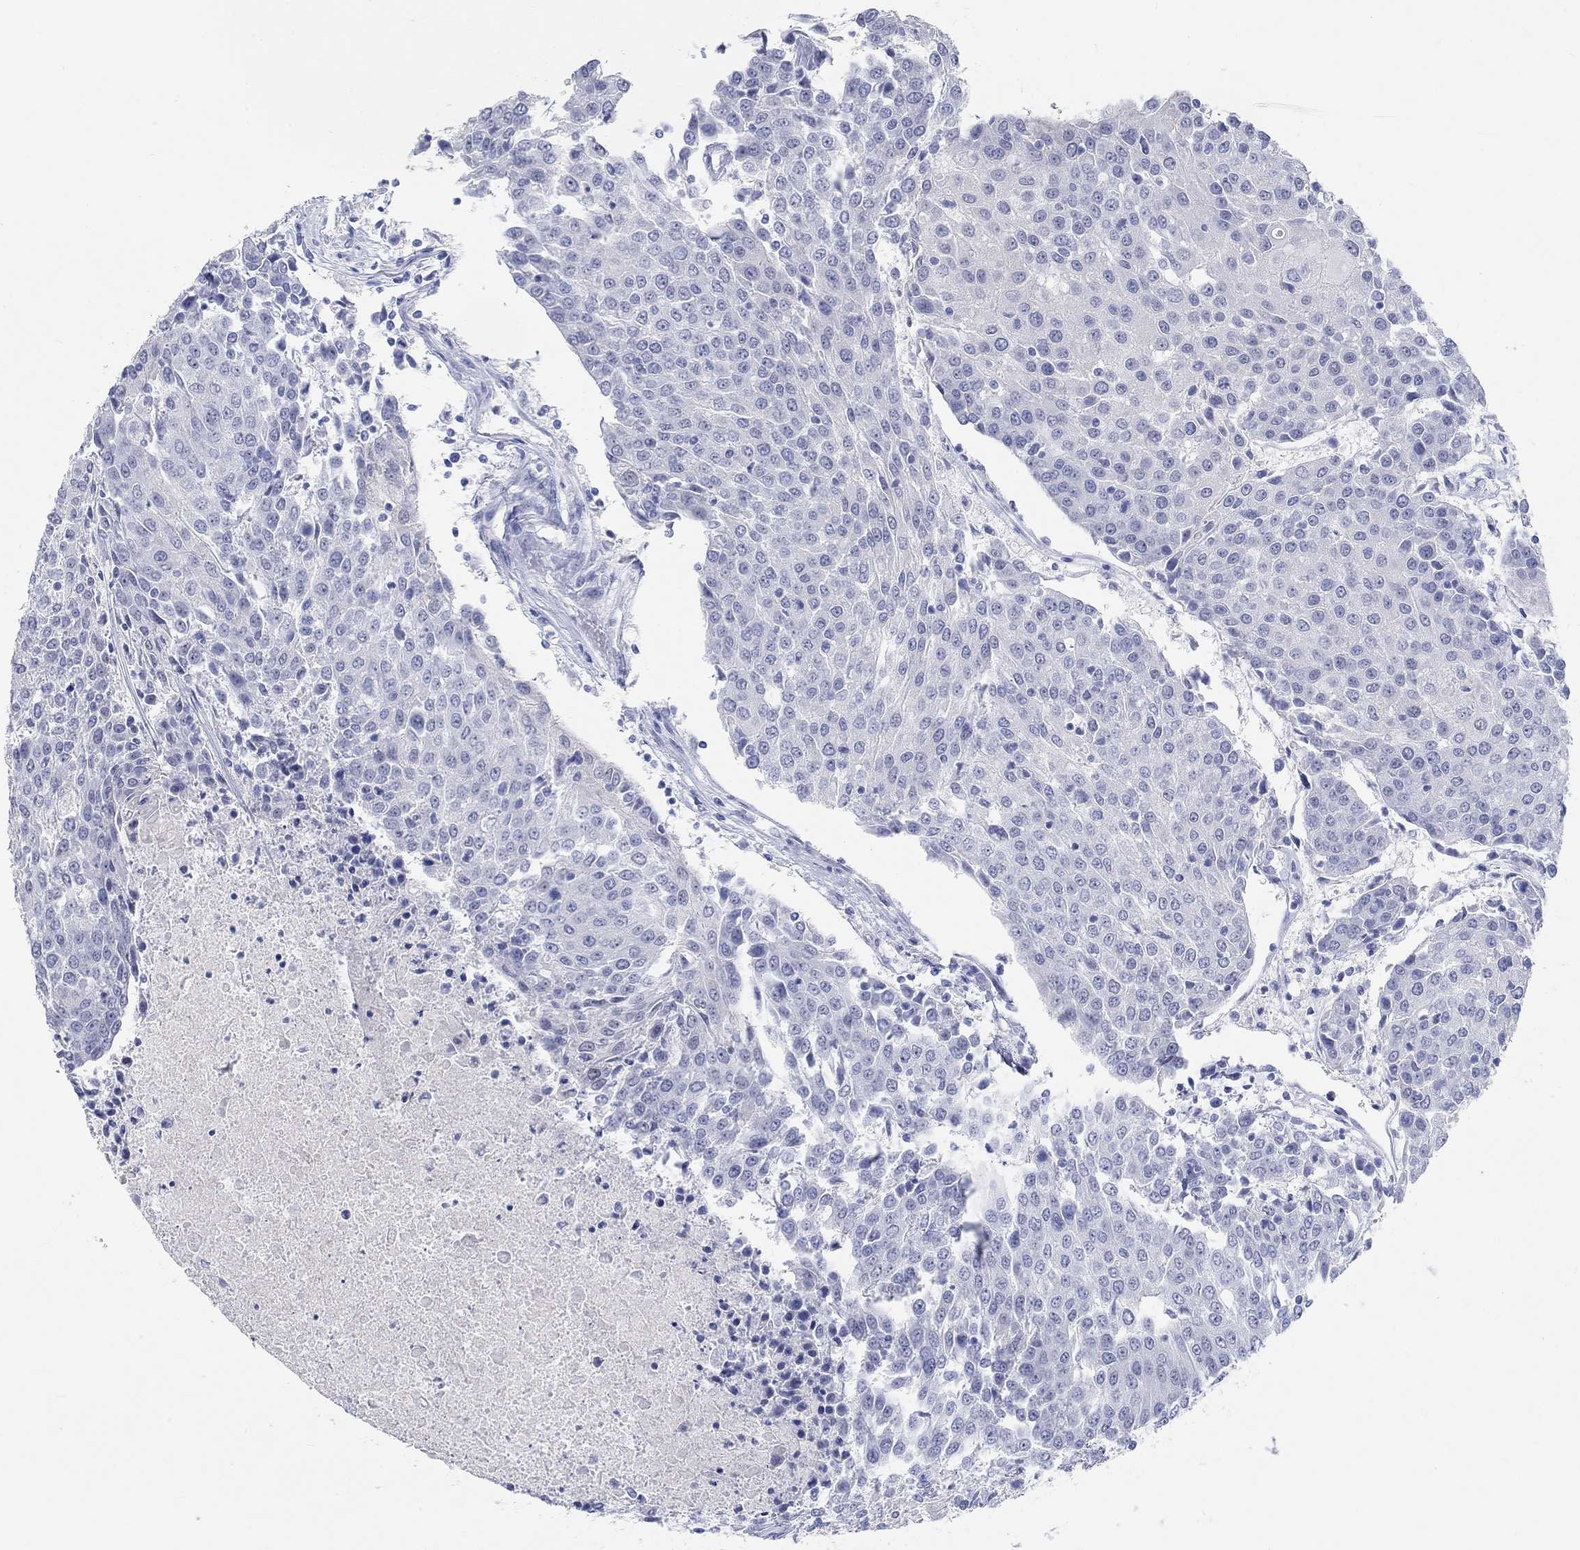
{"staining": {"intensity": "negative", "quantity": "none", "location": "none"}, "tissue": "urothelial cancer", "cell_type": "Tumor cells", "image_type": "cancer", "snomed": [{"axis": "morphology", "description": "Urothelial carcinoma, High grade"}, {"axis": "topography", "description": "Urinary bladder"}], "caption": "Histopathology image shows no protein positivity in tumor cells of urothelial carcinoma (high-grade) tissue.", "gene": "GRIA3", "patient": {"sex": "female", "age": 85}}